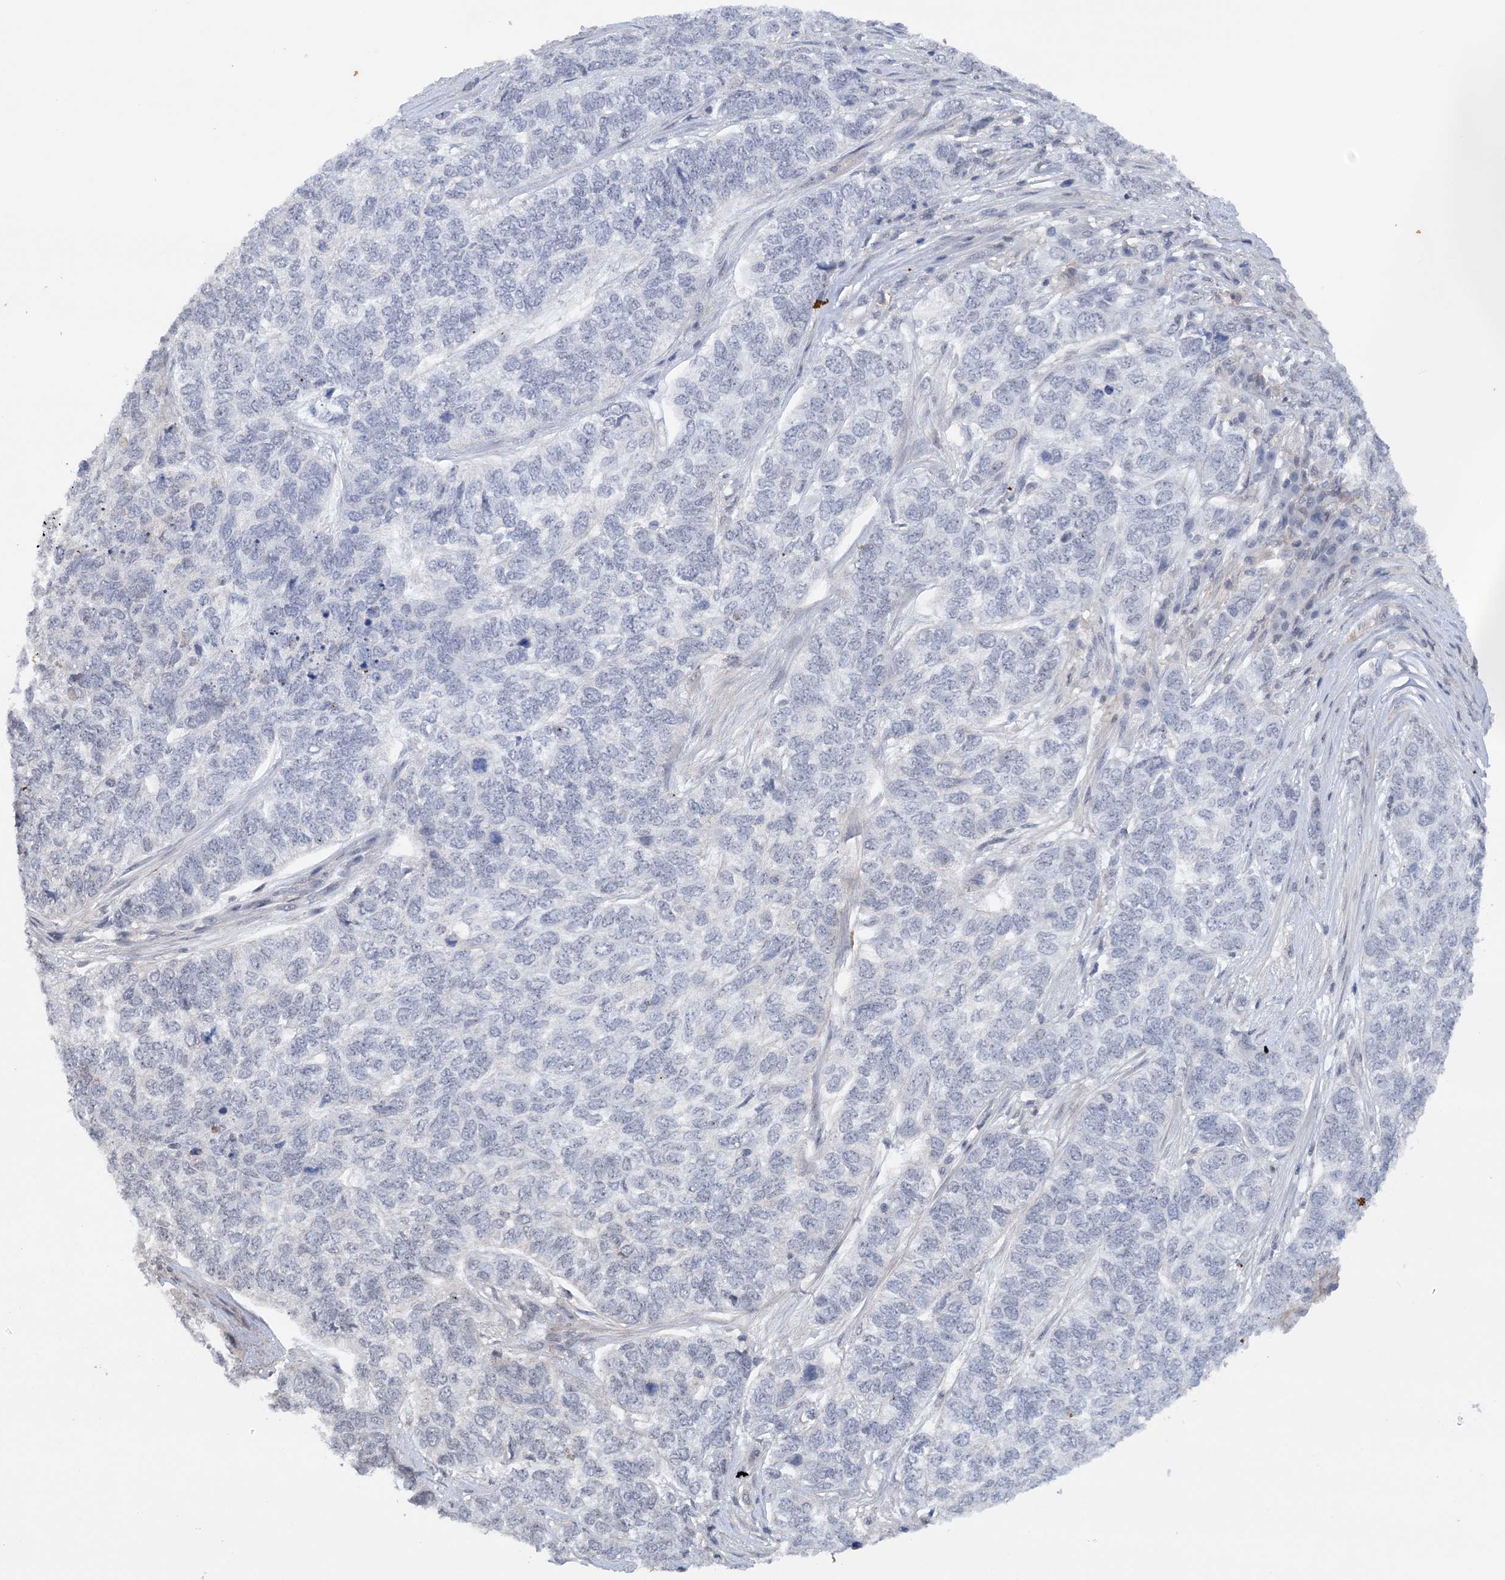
{"staining": {"intensity": "negative", "quantity": "none", "location": "none"}, "tissue": "skin cancer", "cell_type": "Tumor cells", "image_type": "cancer", "snomed": [{"axis": "morphology", "description": "Basal cell carcinoma"}, {"axis": "topography", "description": "Skin"}], "caption": "An immunohistochemistry (IHC) histopathology image of skin cancer is shown. There is no staining in tumor cells of skin cancer. Brightfield microscopy of immunohistochemistry (IHC) stained with DAB (3,3'-diaminobenzidine) (brown) and hematoxylin (blue), captured at high magnification.", "gene": "CCDC152", "patient": {"sex": "female", "age": 65}}